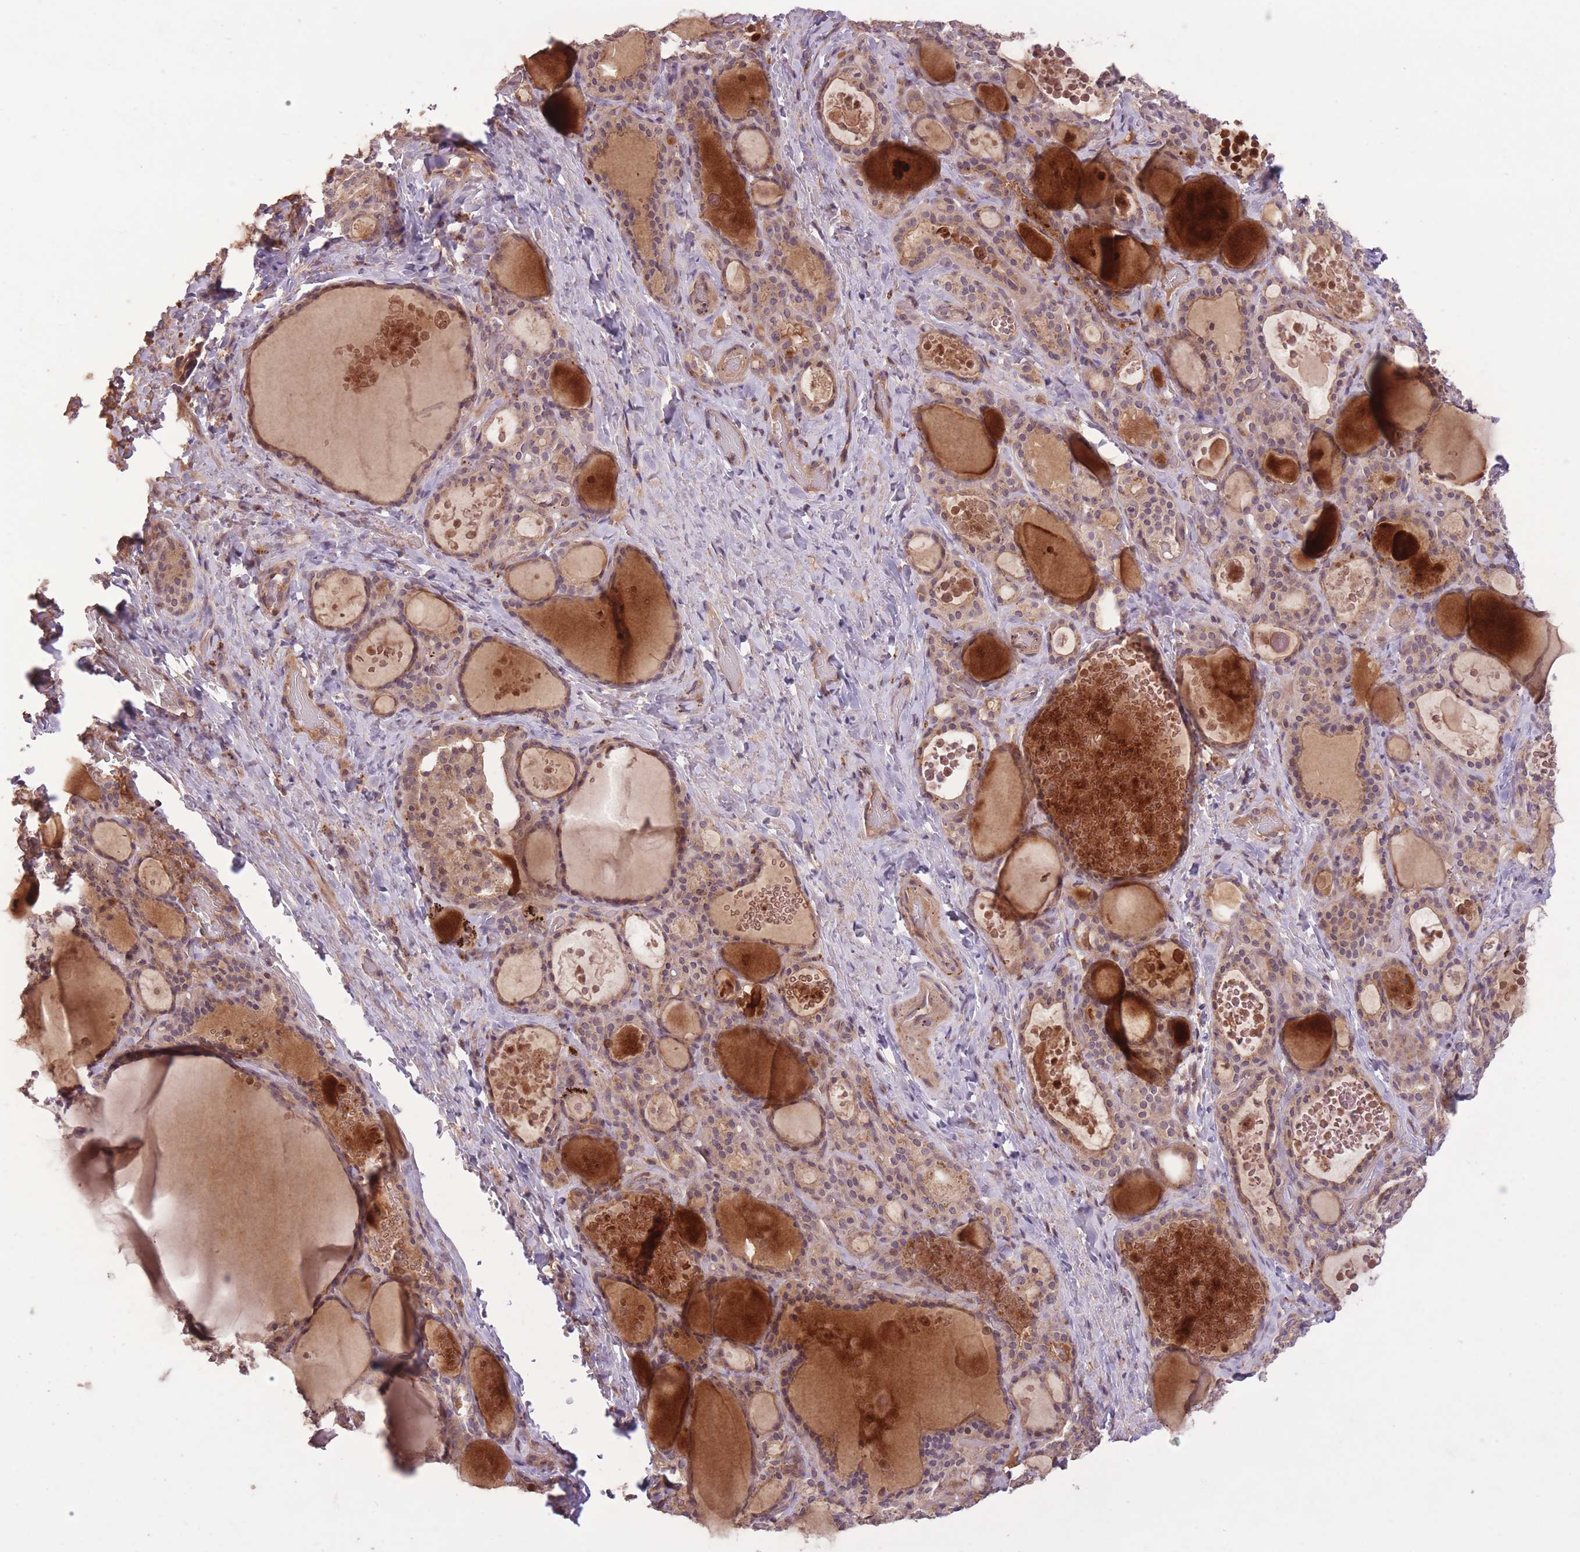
{"staining": {"intensity": "weak", "quantity": "25%-75%", "location": "cytoplasmic/membranous,nuclear"}, "tissue": "thyroid gland", "cell_type": "Glandular cells", "image_type": "normal", "snomed": [{"axis": "morphology", "description": "Normal tissue, NOS"}, {"axis": "topography", "description": "Thyroid gland"}], "caption": "Immunohistochemistry micrograph of normal thyroid gland stained for a protein (brown), which exhibits low levels of weak cytoplasmic/membranous,nuclear expression in about 25%-75% of glandular cells.", "gene": "POLR3F", "patient": {"sex": "female", "age": 46}}